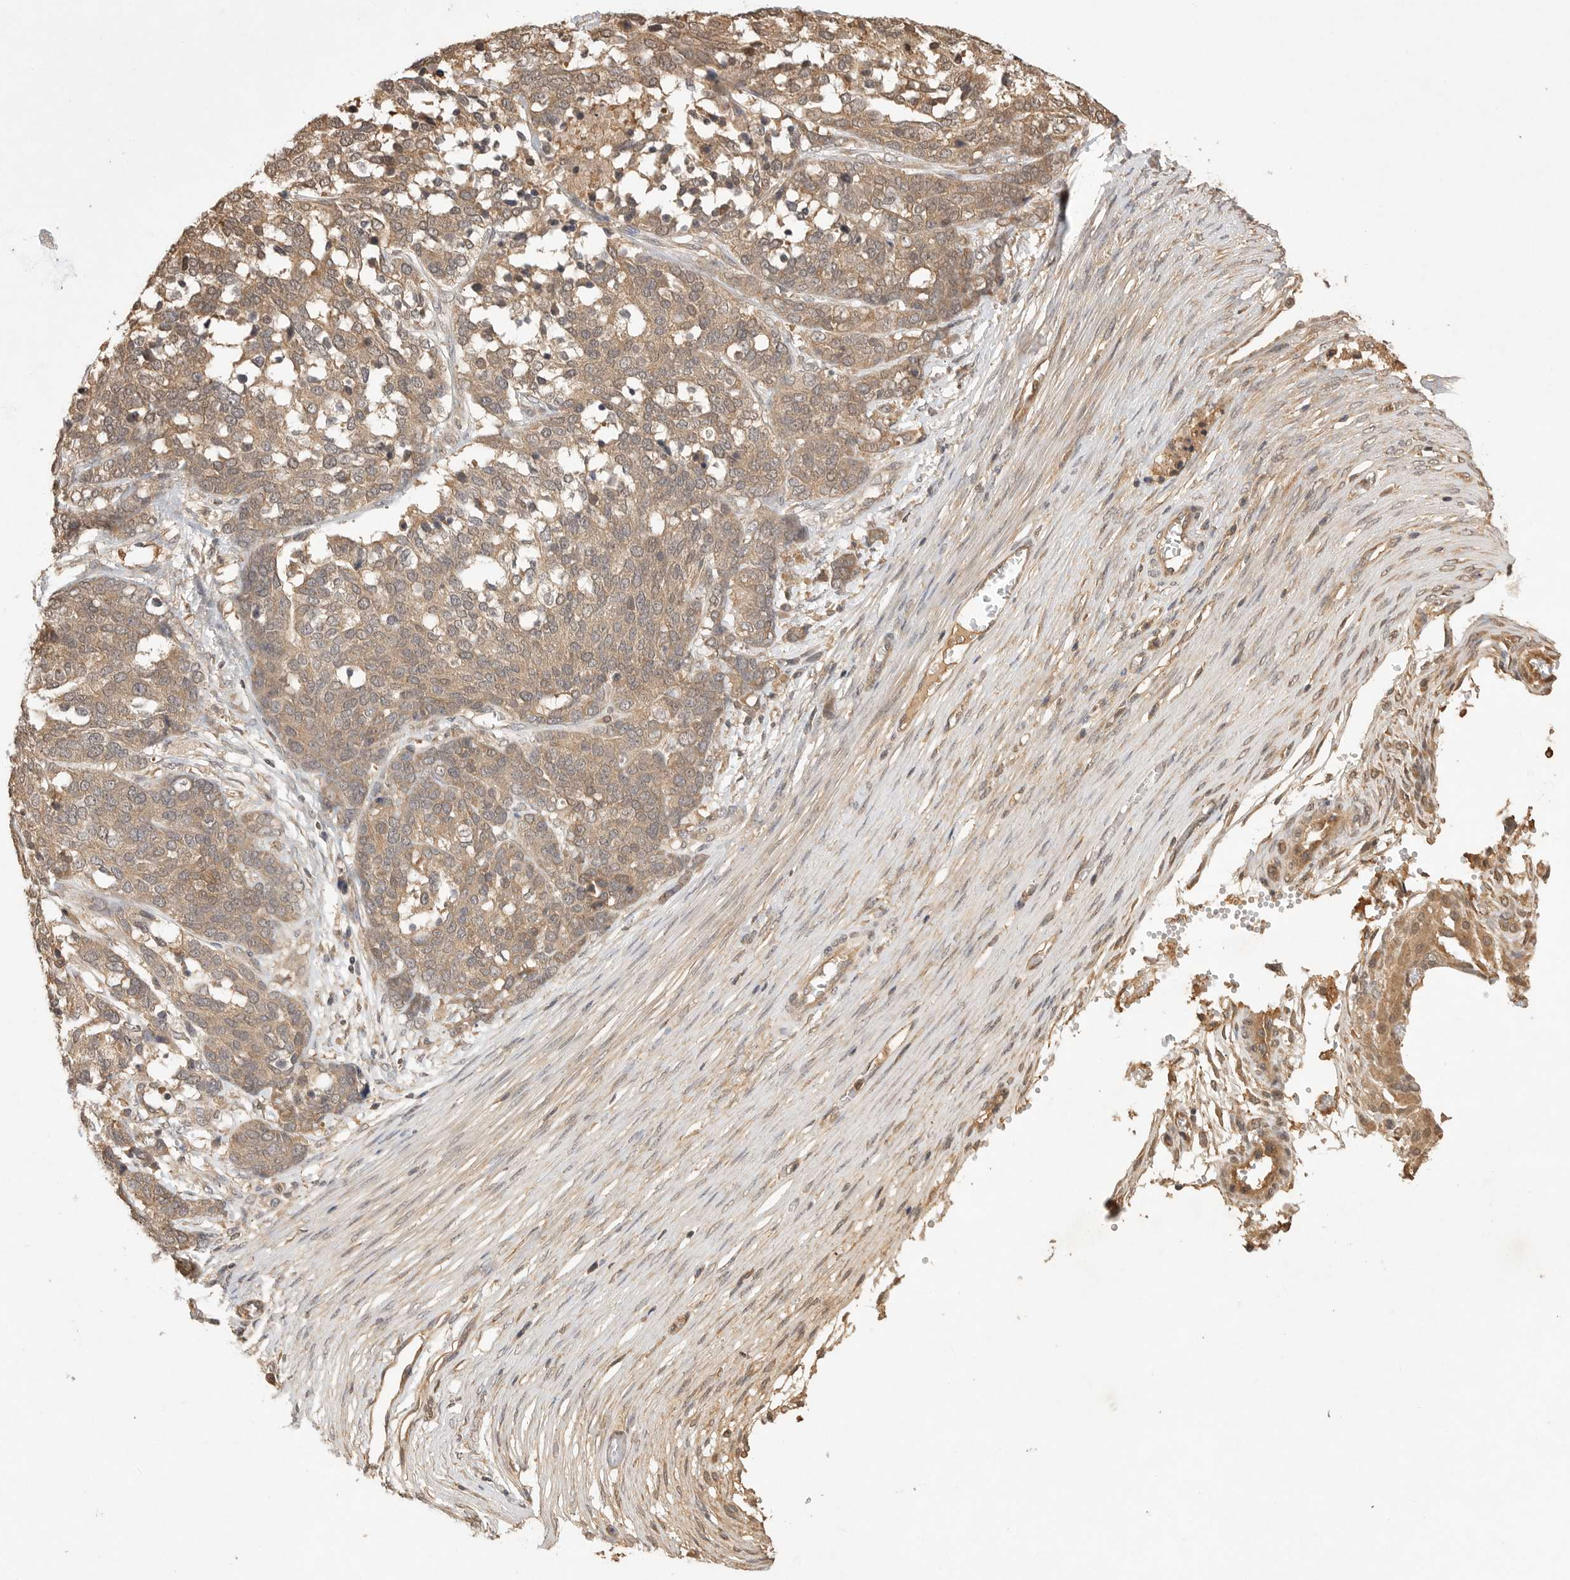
{"staining": {"intensity": "weak", "quantity": ">75%", "location": "cytoplasmic/membranous"}, "tissue": "ovarian cancer", "cell_type": "Tumor cells", "image_type": "cancer", "snomed": [{"axis": "morphology", "description": "Cystadenocarcinoma, serous, NOS"}, {"axis": "topography", "description": "Ovary"}], "caption": "IHC image of neoplastic tissue: ovarian cancer (serous cystadenocarcinoma) stained using immunohistochemistry shows low levels of weak protein expression localized specifically in the cytoplasmic/membranous of tumor cells, appearing as a cytoplasmic/membranous brown color.", "gene": "PRMT3", "patient": {"sex": "female", "age": 44}}